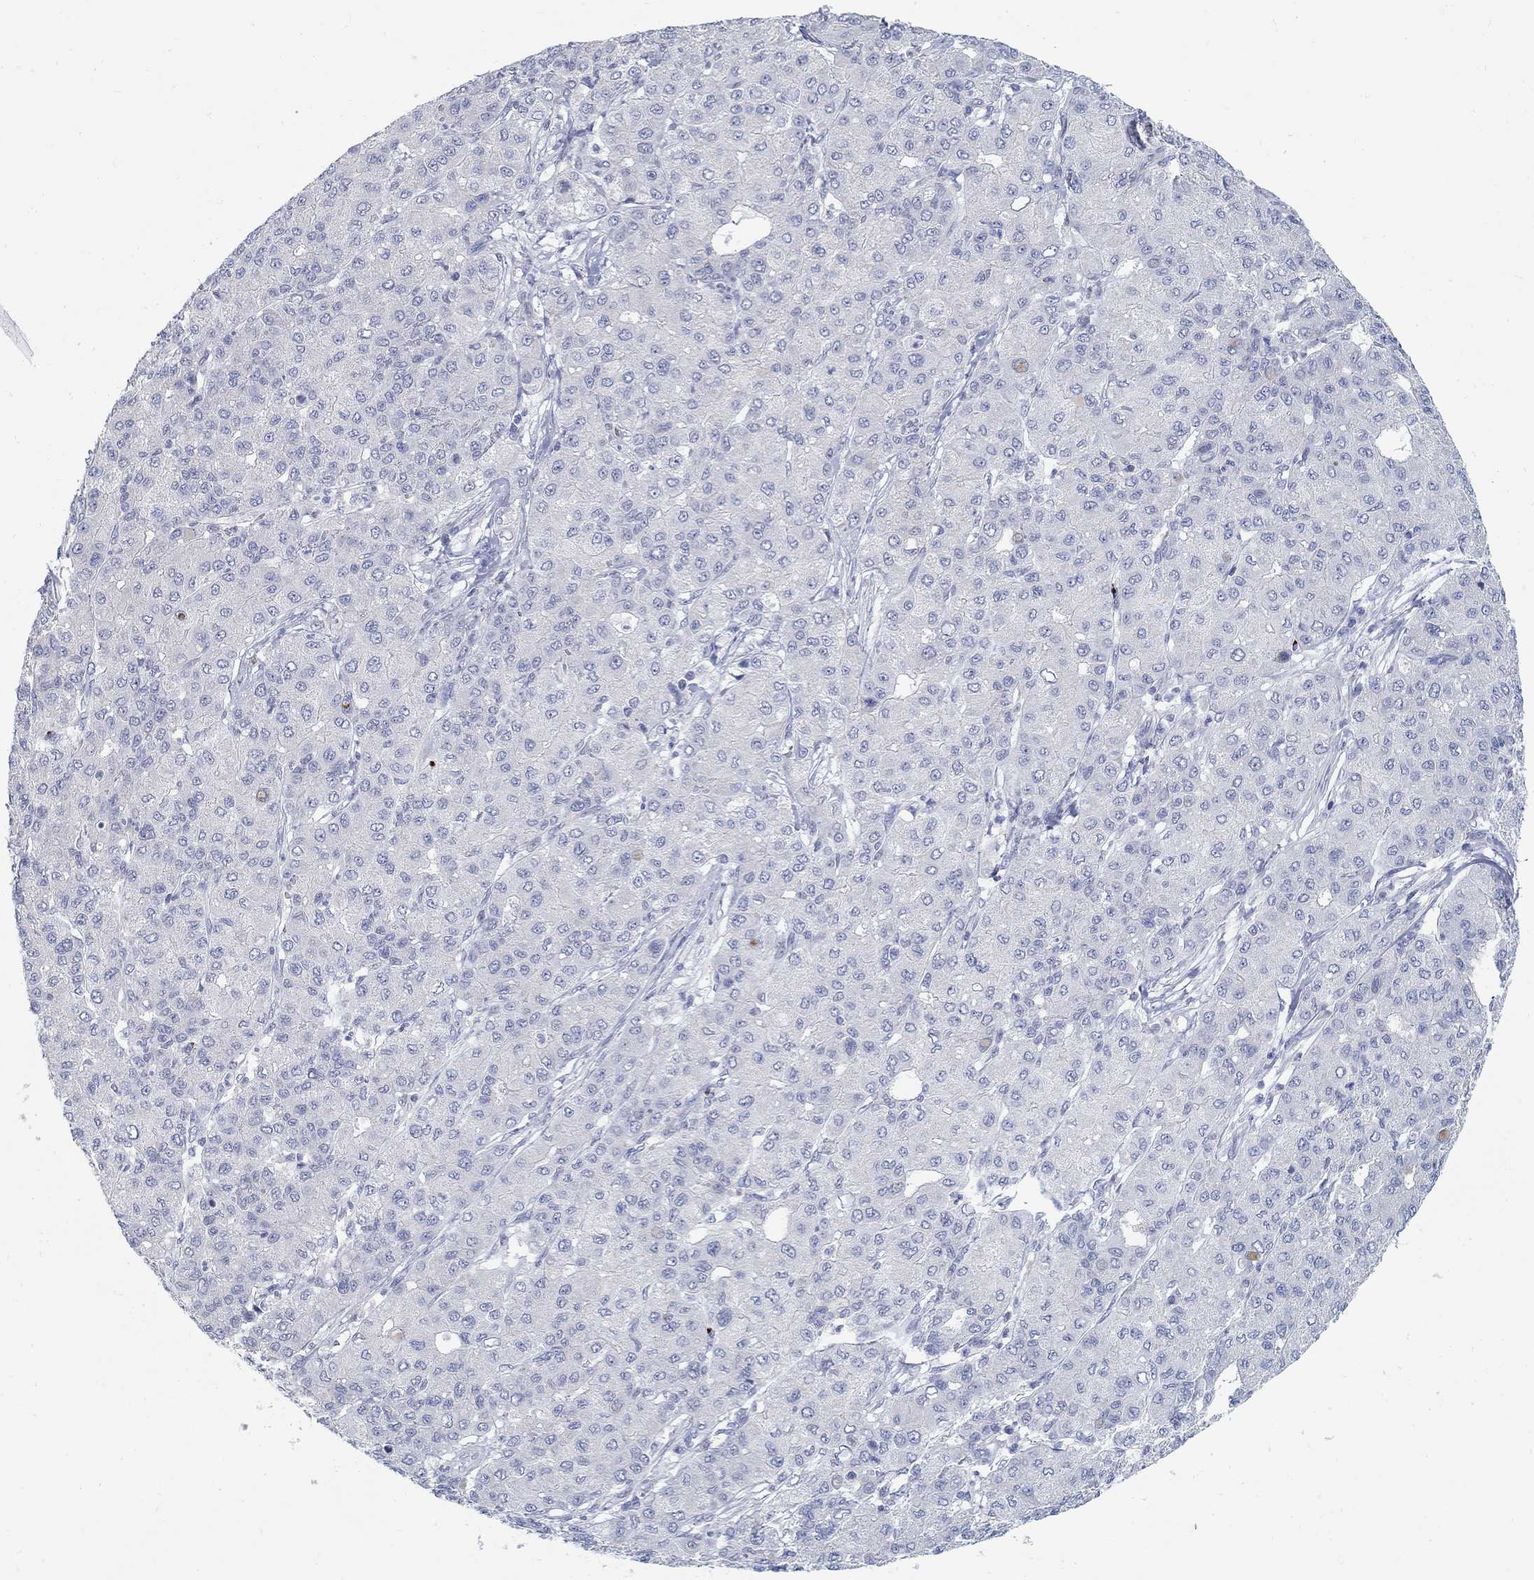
{"staining": {"intensity": "negative", "quantity": "none", "location": "none"}, "tissue": "liver cancer", "cell_type": "Tumor cells", "image_type": "cancer", "snomed": [{"axis": "morphology", "description": "Carcinoma, Hepatocellular, NOS"}, {"axis": "topography", "description": "Liver"}], "caption": "Liver hepatocellular carcinoma was stained to show a protein in brown. There is no significant staining in tumor cells.", "gene": "ANO7", "patient": {"sex": "male", "age": 65}}